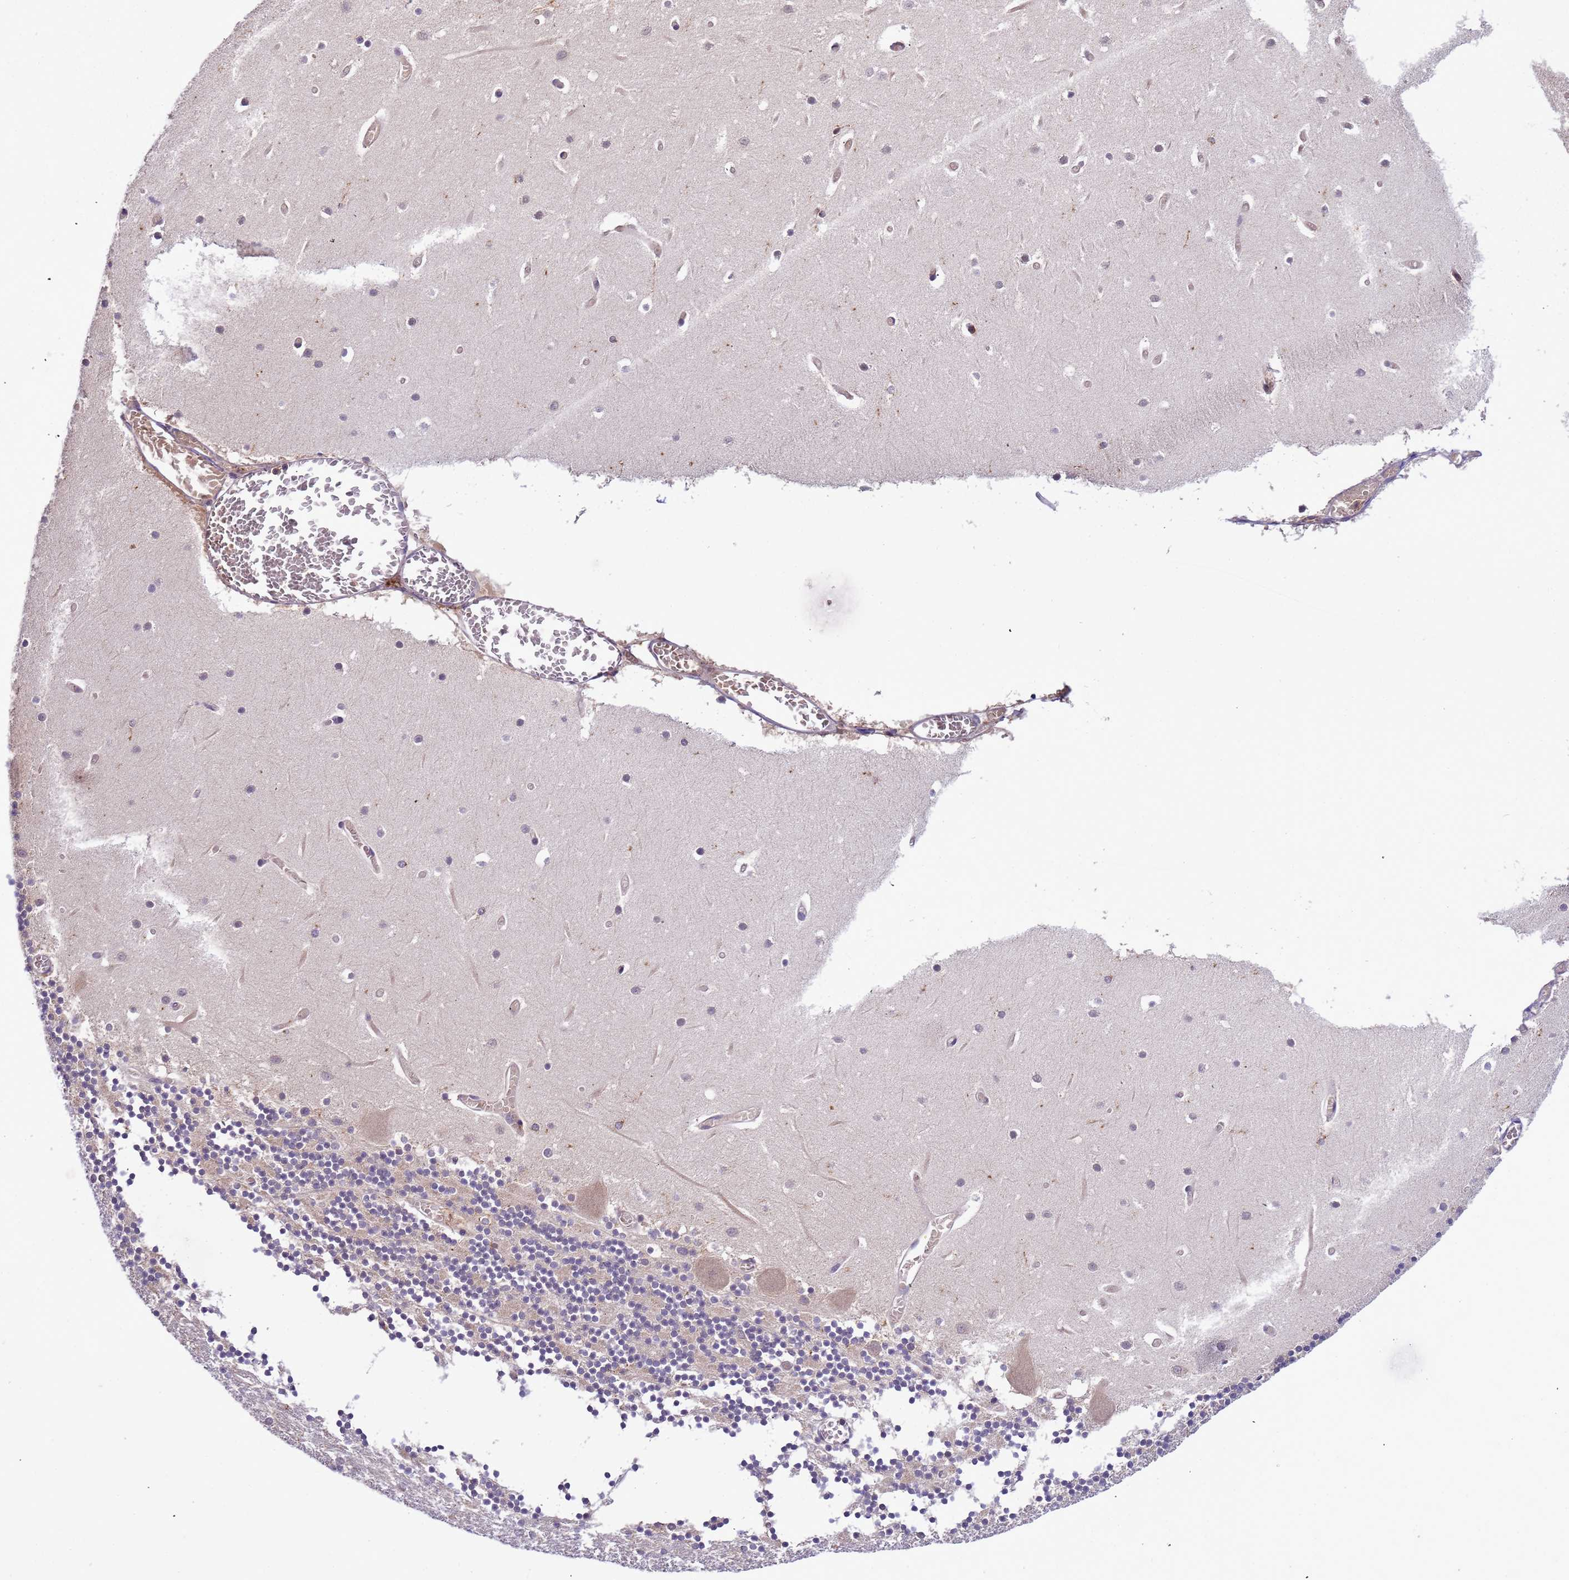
{"staining": {"intensity": "weak", "quantity": "25%-75%", "location": "cytoplasmic/membranous,nuclear"}, "tissue": "cerebellum", "cell_type": "Cells in granular layer", "image_type": "normal", "snomed": [{"axis": "morphology", "description": "Normal tissue, NOS"}, {"axis": "topography", "description": "Cerebellum"}], "caption": "Immunohistochemical staining of normal human cerebellum demonstrates 25%-75% levels of weak cytoplasmic/membranous,nuclear protein positivity in about 25%-75% of cells in granular layer. The staining was performed using DAB (3,3'-diaminobenzidine), with brown indicating positive protein expression. Nuclei are stained blue with hematoxylin.", "gene": "CD53", "patient": {"sex": "female", "age": 28}}